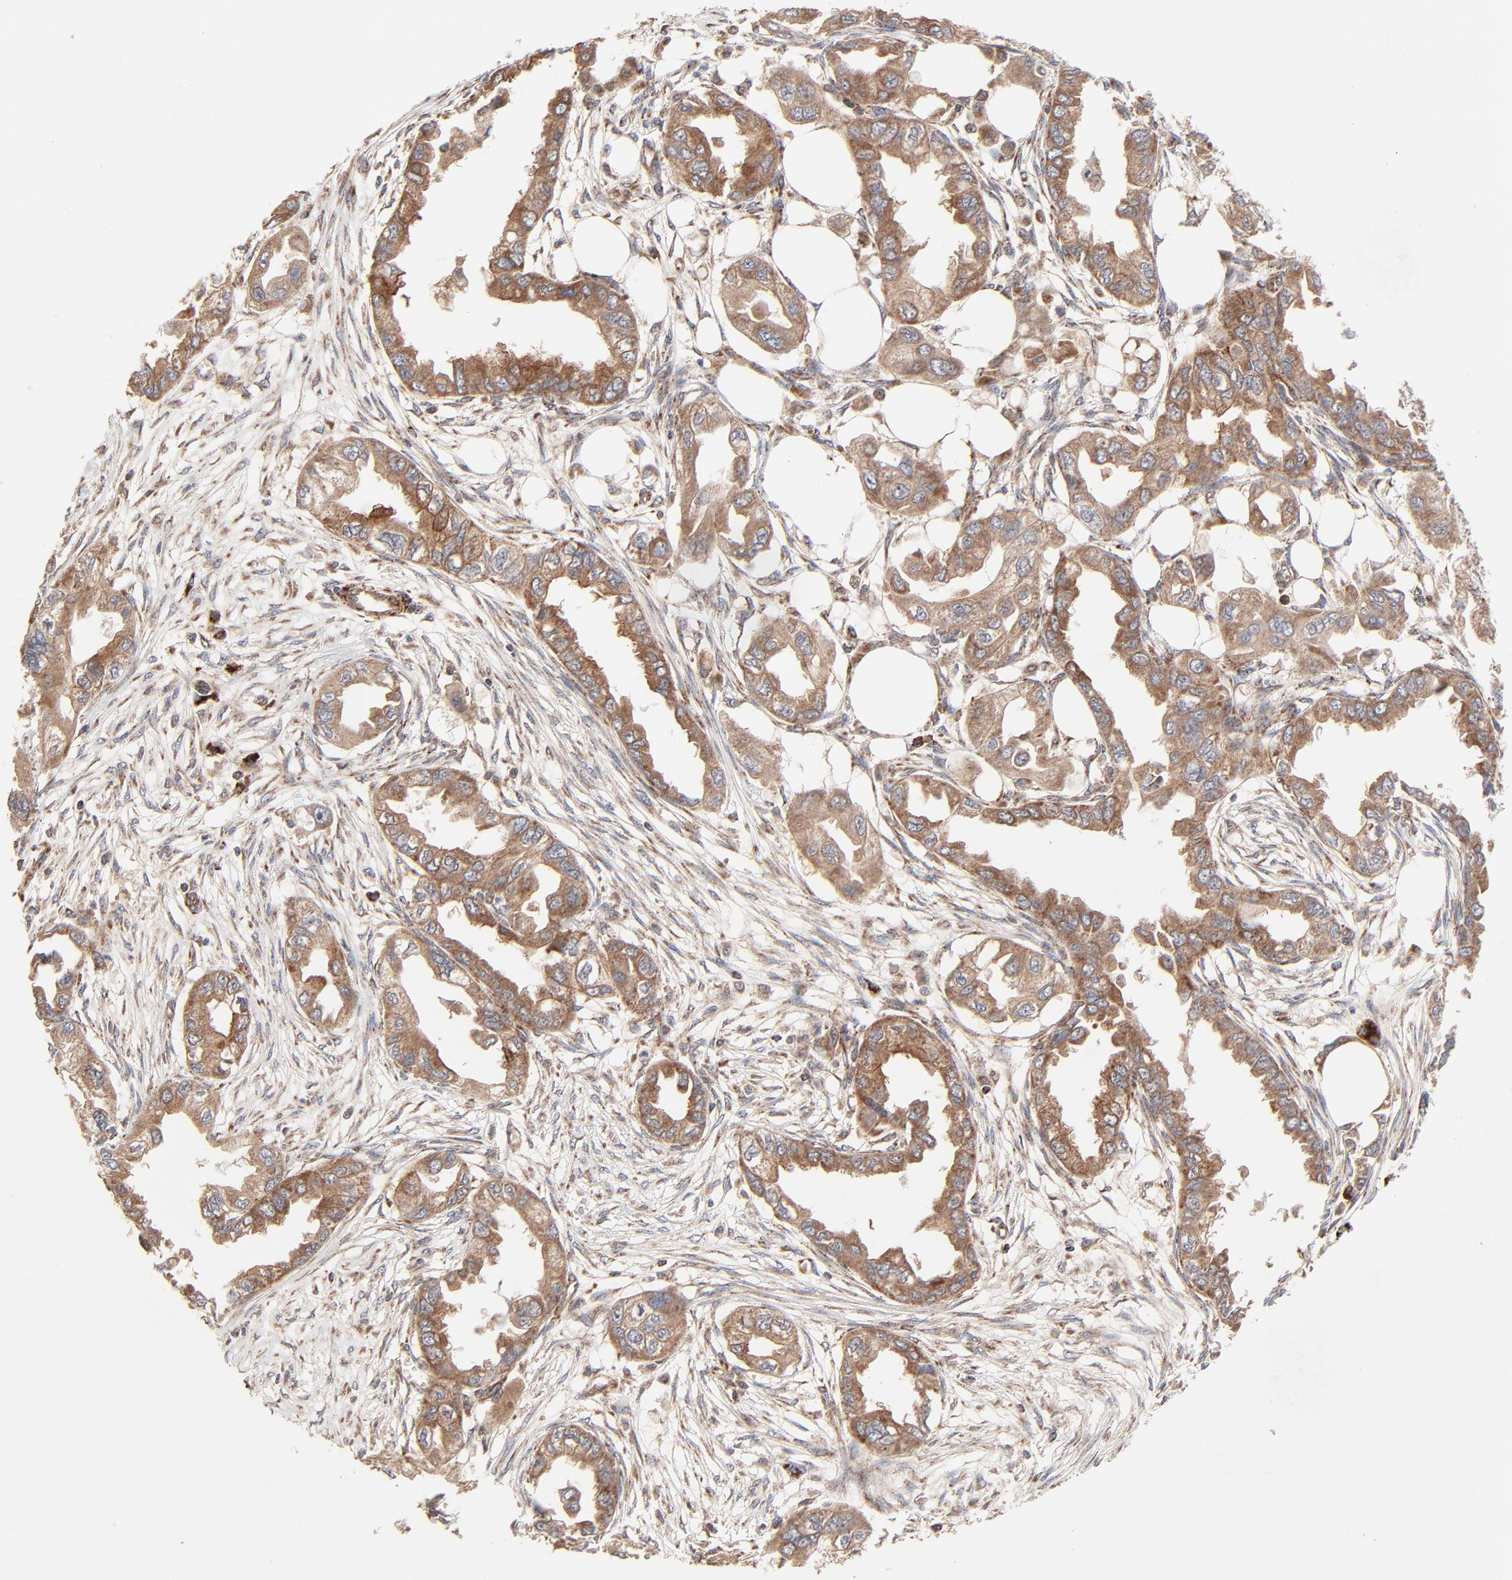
{"staining": {"intensity": "moderate", "quantity": ">75%", "location": "cytoplasmic/membranous"}, "tissue": "endometrial cancer", "cell_type": "Tumor cells", "image_type": "cancer", "snomed": [{"axis": "morphology", "description": "Adenocarcinoma, NOS"}, {"axis": "topography", "description": "Endometrium"}], "caption": "Immunohistochemistry histopathology image of human endometrial cancer (adenocarcinoma) stained for a protein (brown), which displays medium levels of moderate cytoplasmic/membranous positivity in about >75% of tumor cells.", "gene": "ABLIM3", "patient": {"sex": "female", "age": 67}}